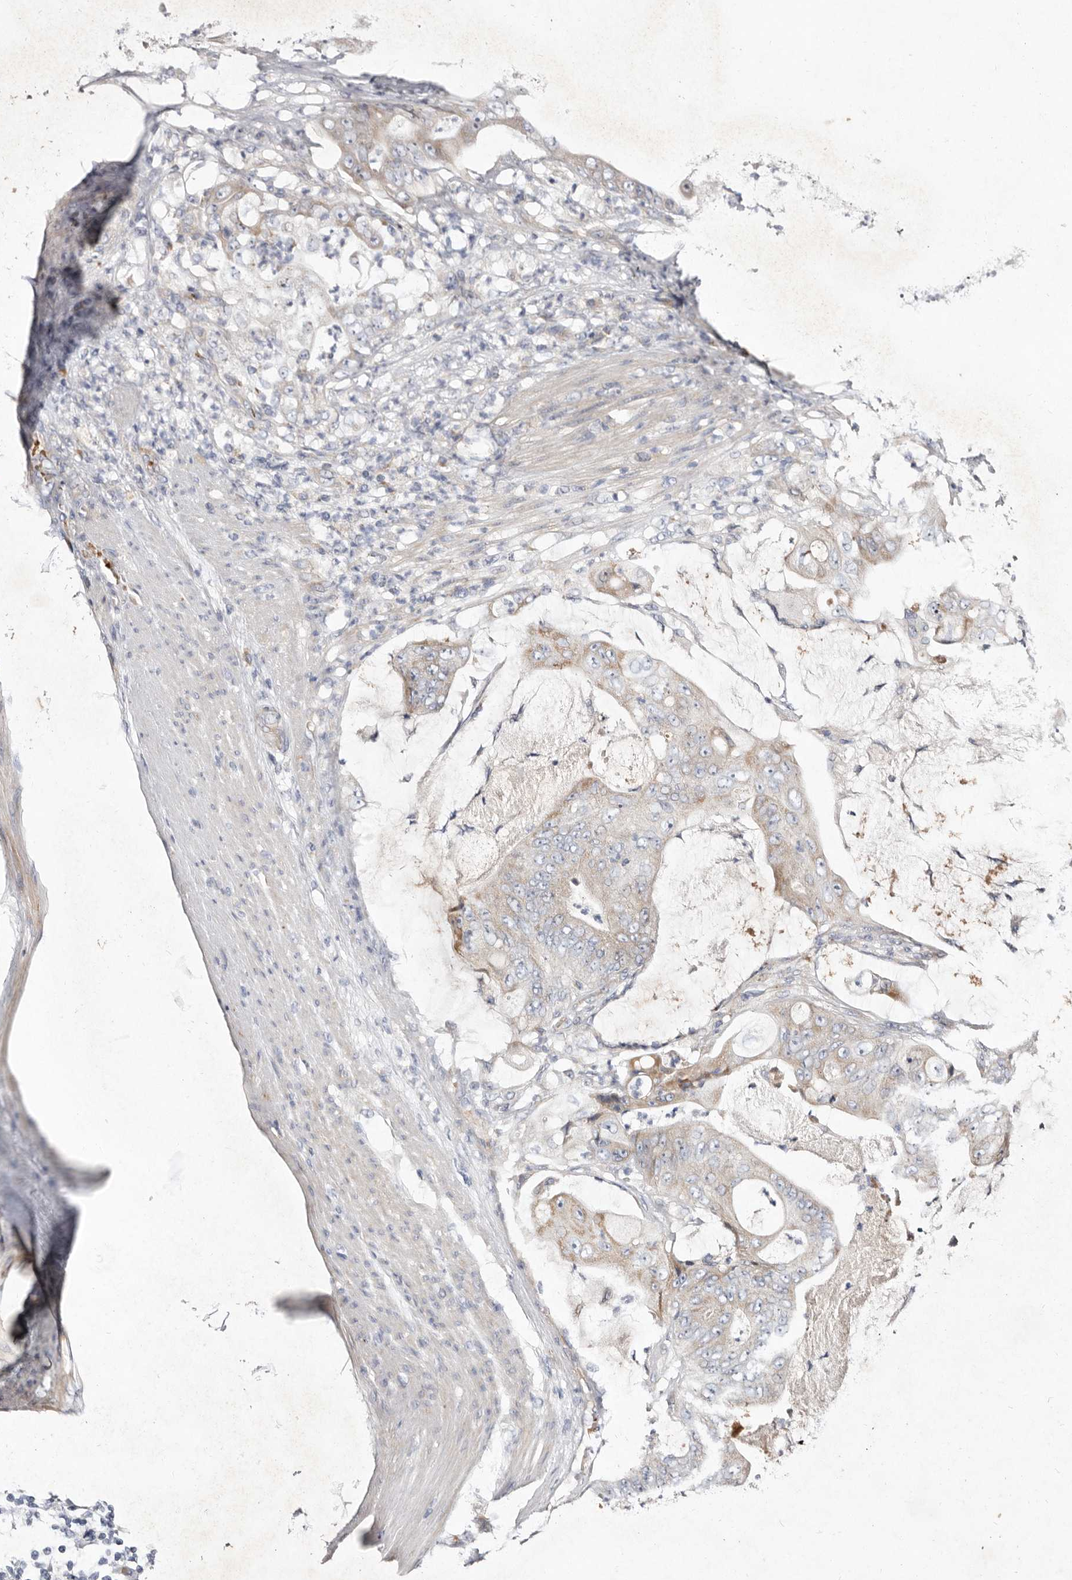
{"staining": {"intensity": "weak", "quantity": "25%-75%", "location": "cytoplasmic/membranous"}, "tissue": "stomach cancer", "cell_type": "Tumor cells", "image_type": "cancer", "snomed": [{"axis": "morphology", "description": "Adenocarcinoma, NOS"}, {"axis": "topography", "description": "Stomach"}], "caption": "Immunohistochemistry (DAB) staining of human stomach adenocarcinoma displays weak cytoplasmic/membranous protein staining in approximately 25%-75% of tumor cells.", "gene": "SLC25A20", "patient": {"sex": "female", "age": 73}}